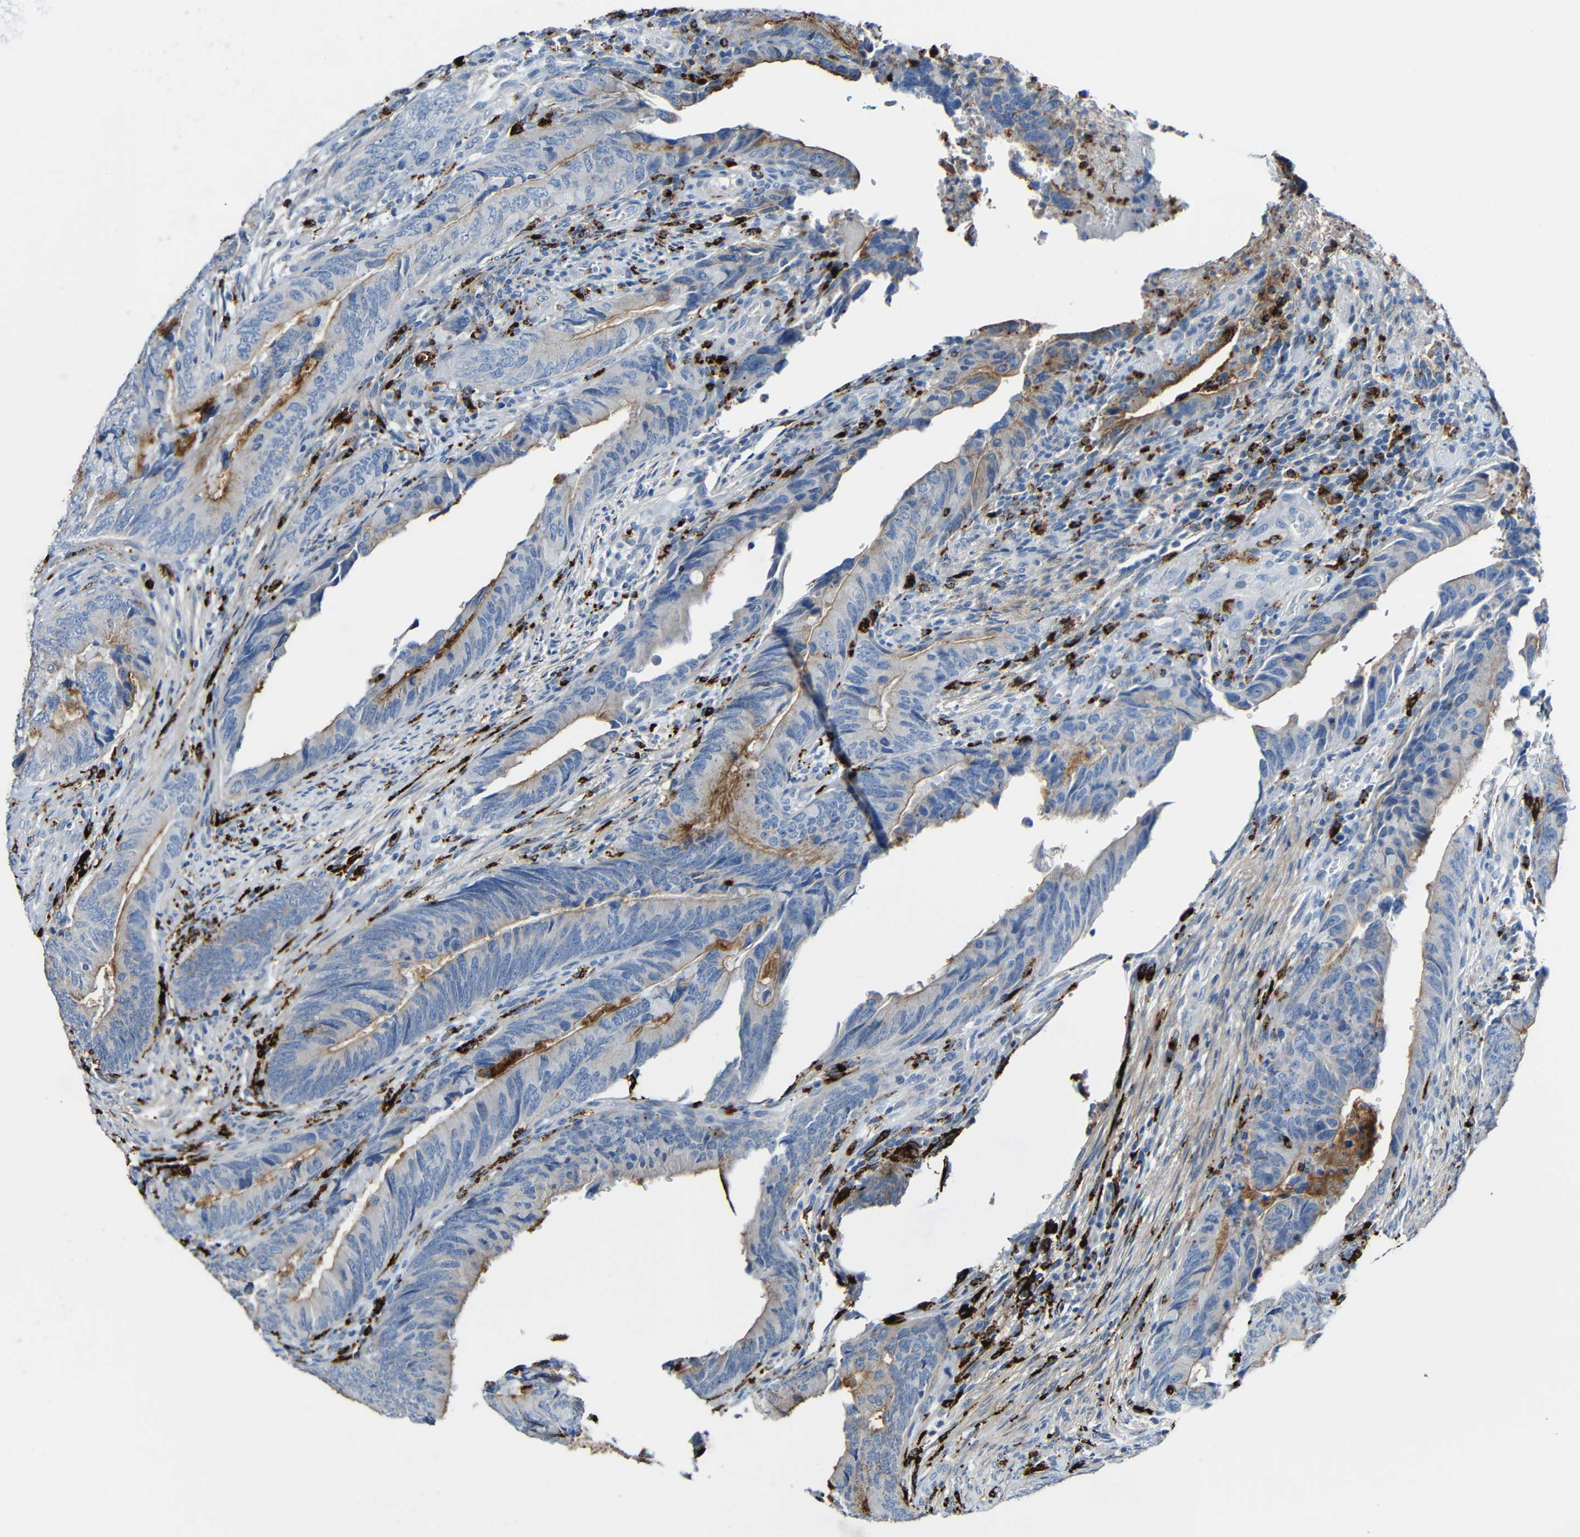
{"staining": {"intensity": "moderate", "quantity": ">75%", "location": "cytoplasmic/membranous"}, "tissue": "colorectal cancer", "cell_type": "Tumor cells", "image_type": "cancer", "snomed": [{"axis": "morphology", "description": "Normal tissue, NOS"}, {"axis": "morphology", "description": "Adenocarcinoma, NOS"}, {"axis": "topography", "description": "Colon"}], "caption": "Colorectal cancer stained for a protein demonstrates moderate cytoplasmic/membranous positivity in tumor cells.", "gene": "HLA-DMA", "patient": {"sex": "male", "age": 56}}